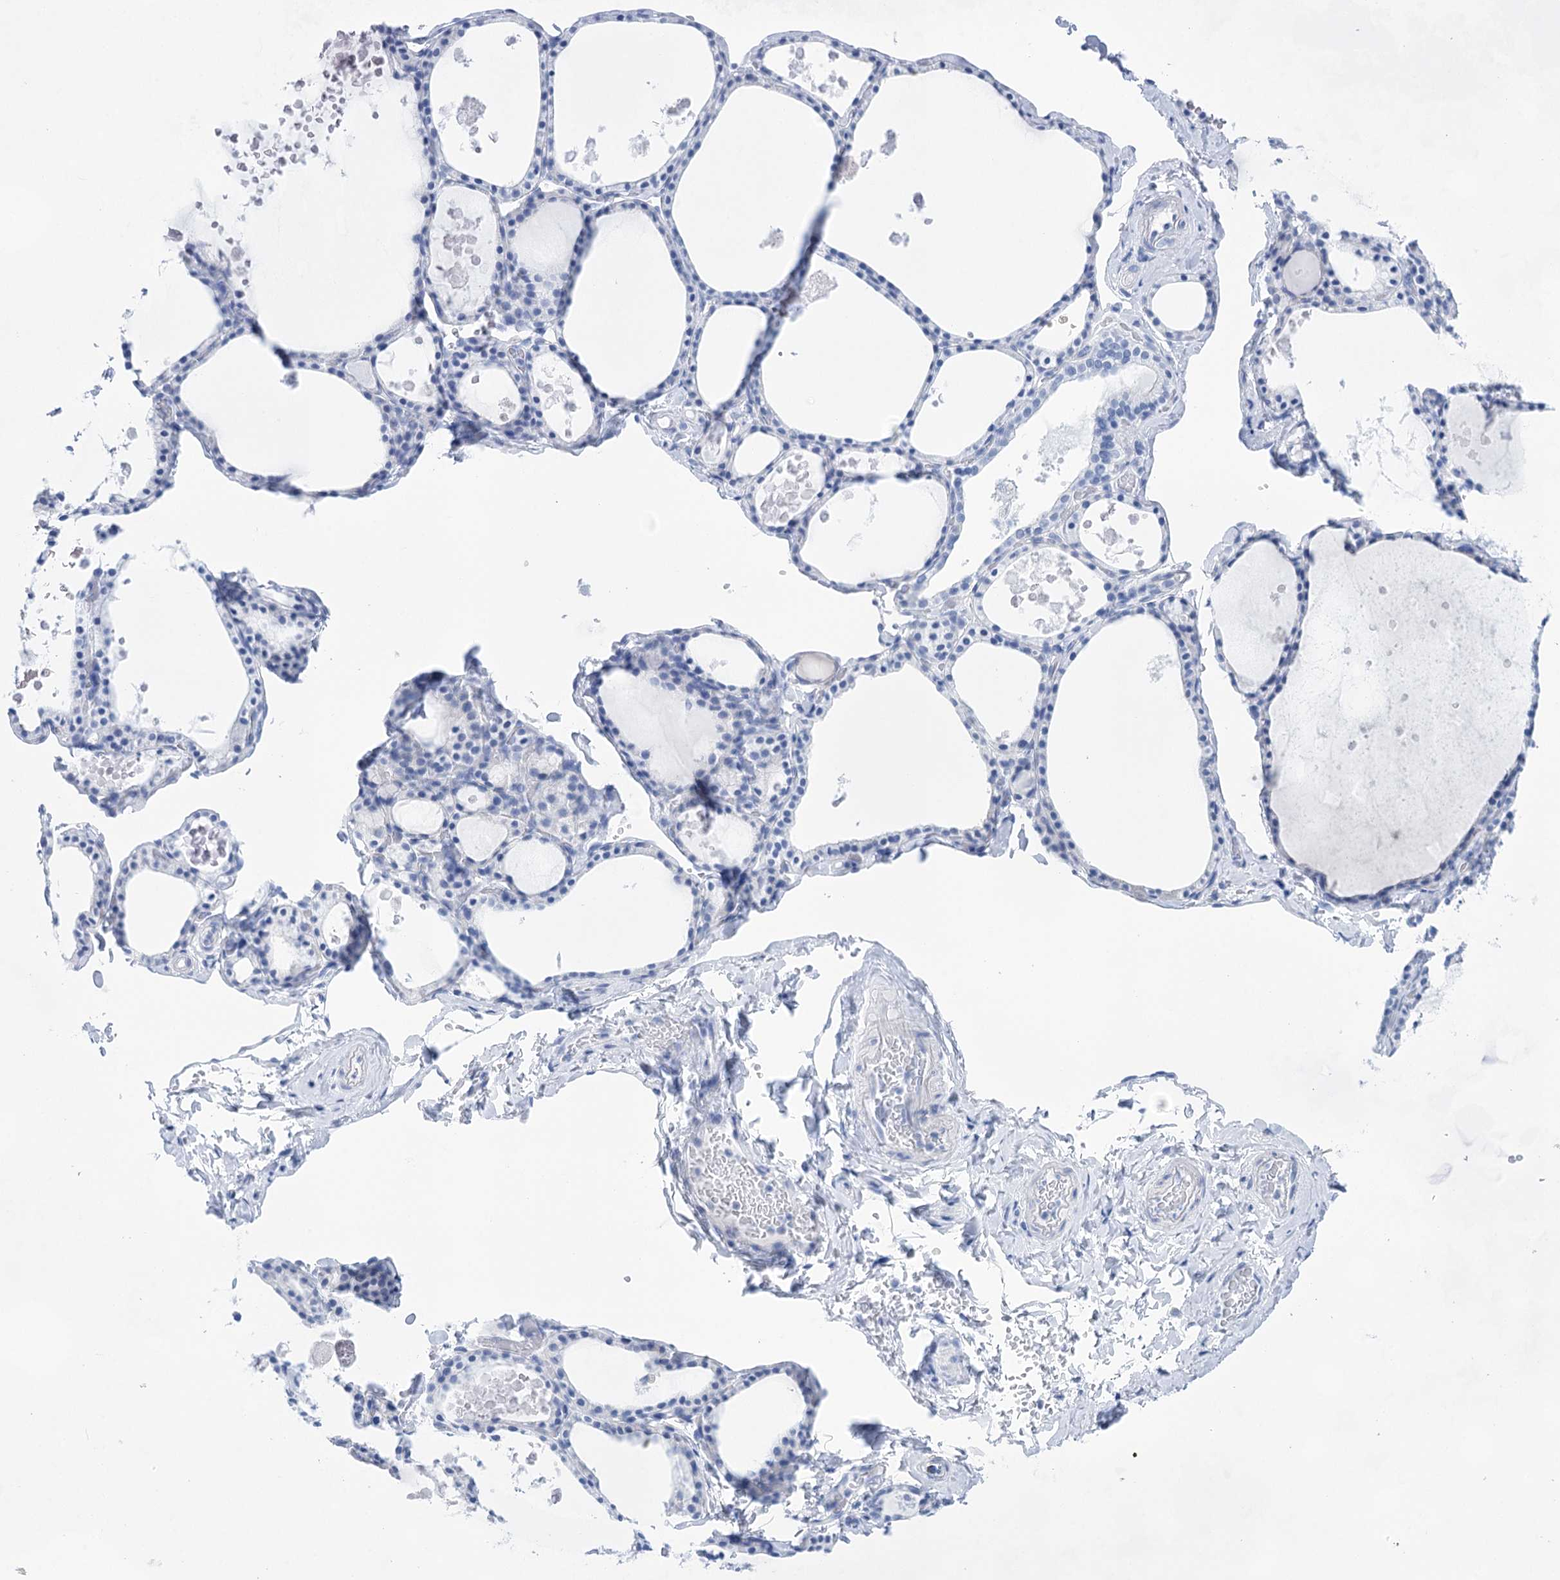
{"staining": {"intensity": "negative", "quantity": "none", "location": "none"}, "tissue": "thyroid gland", "cell_type": "Glandular cells", "image_type": "normal", "snomed": [{"axis": "morphology", "description": "Normal tissue, NOS"}, {"axis": "topography", "description": "Thyroid gland"}], "caption": "Immunohistochemistry of benign thyroid gland displays no positivity in glandular cells.", "gene": "LALBA", "patient": {"sex": "male", "age": 56}}